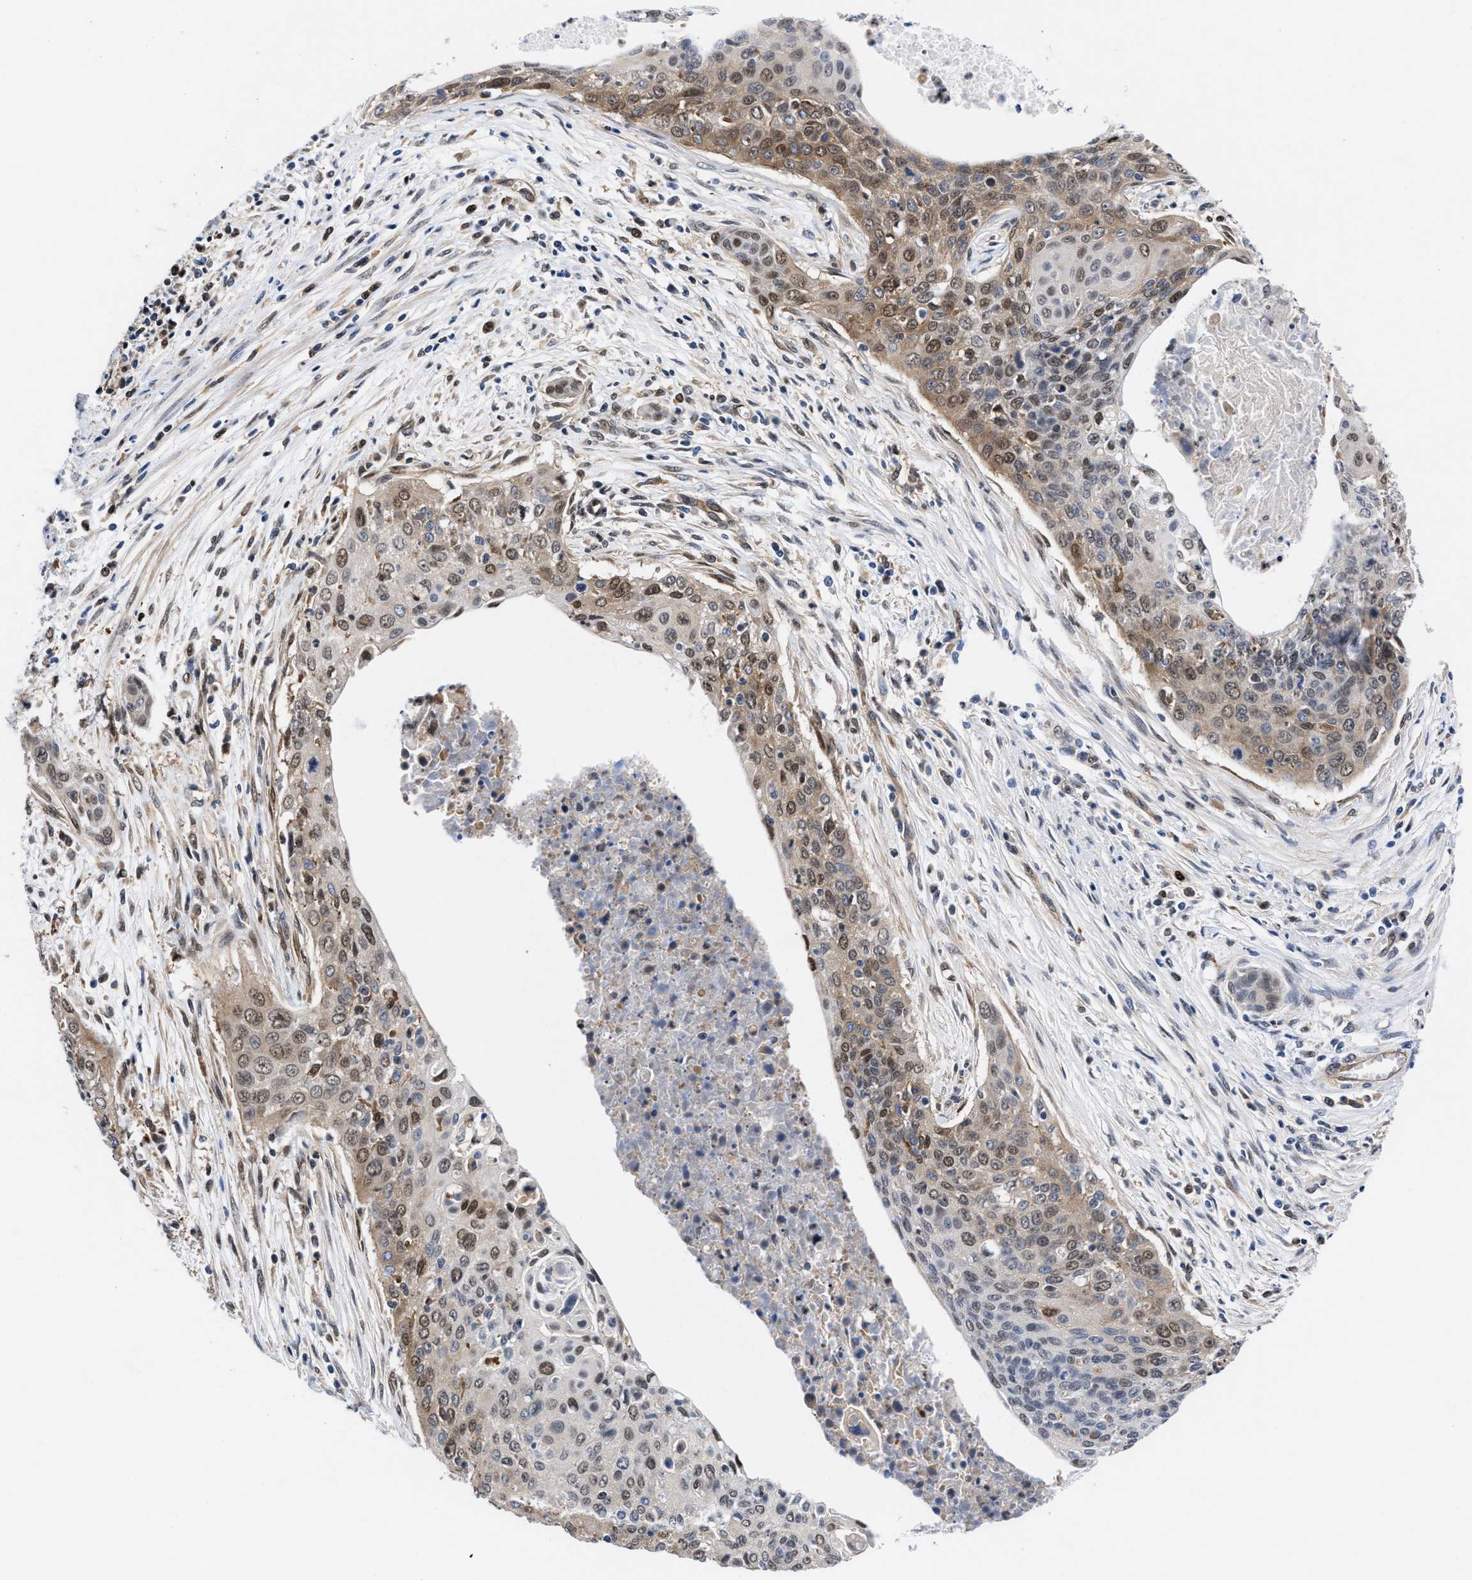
{"staining": {"intensity": "weak", "quantity": "25%-75%", "location": "cytoplasmic/membranous,nuclear"}, "tissue": "cervical cancer", "cell_type": "Tumor cells", "image_type": "cancer", "snomed": [{"axis": "morphology", "description": "Squamous cell carcinoma, NOS"}, {"axis": "topography", "description": "Cervix"}], "caption": "A low amount of weak cytoplasmic/membranous and nuclear staining is appreciated in about 25%-75% of tumor cells in cervical cancer (squamous cell carcinoma) tissue. The staining was performed using DAB, with brown indicating positive protein expression. Nuclei are stained blue with hematoxylin.", "gene": "ACLY", "patient": {"sex": "female", "age": 55}}